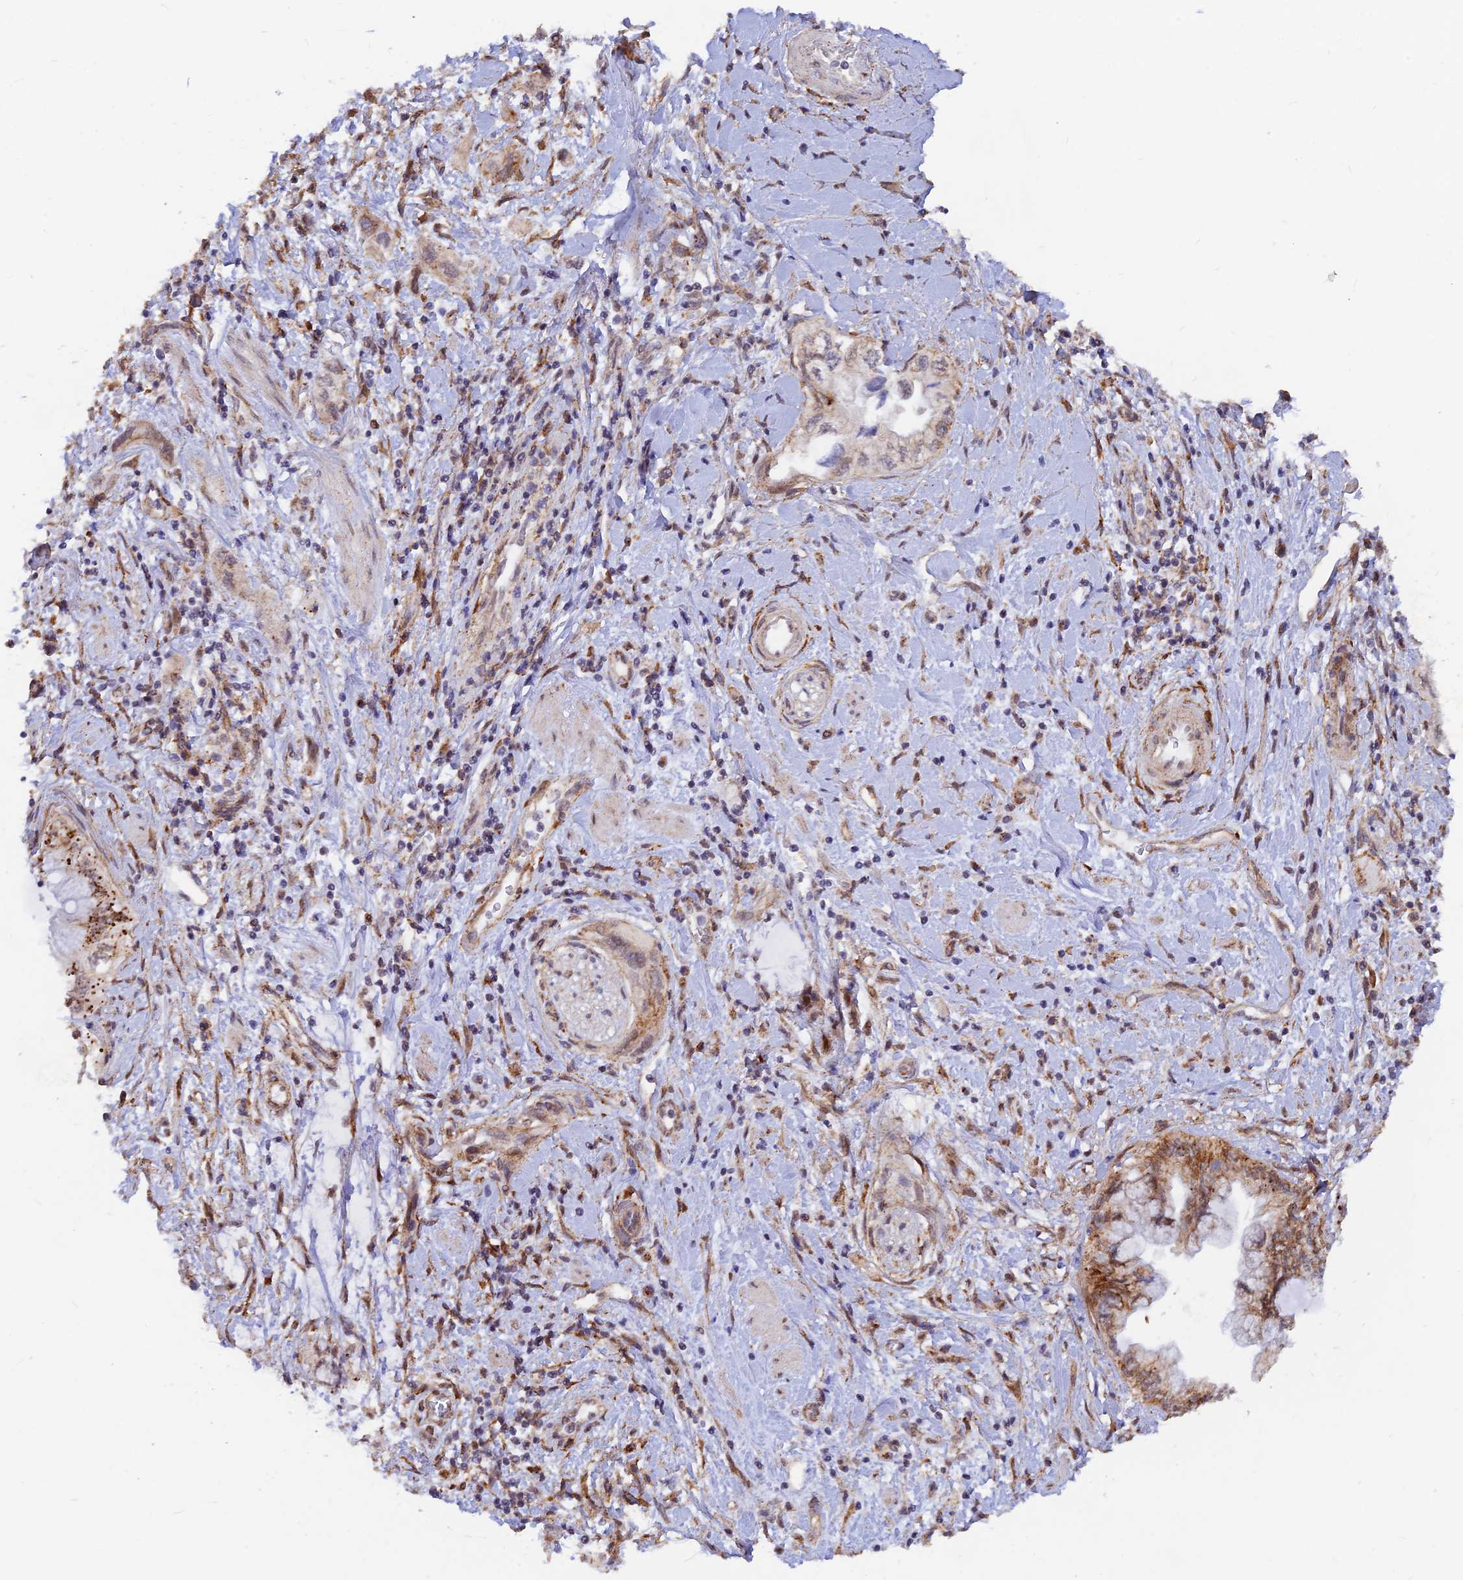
{"staining": {"intensity": "moderate", "quantity": "25%-75%", "location": "cytoplasmic/membranous,nuclear"}, "tissue": "pancreatic cancer", "cell_type": "Tumor cells", "image_type": "cancer", "snomed": [{"axis": "morphology", "description": "Adenocarcinoma, NOS"}, {"axis": "topography", "description": "Pancreas"}], "caption": "Pancreatic cancer (adenocarcinoma) stained with IHC reveals moderate cytoplasmic/membranous and nuclear expression in about 25%-75% of tumor cells.", "gene": "VSTM2L", "patient": {"sex": "female", "age": 73}}